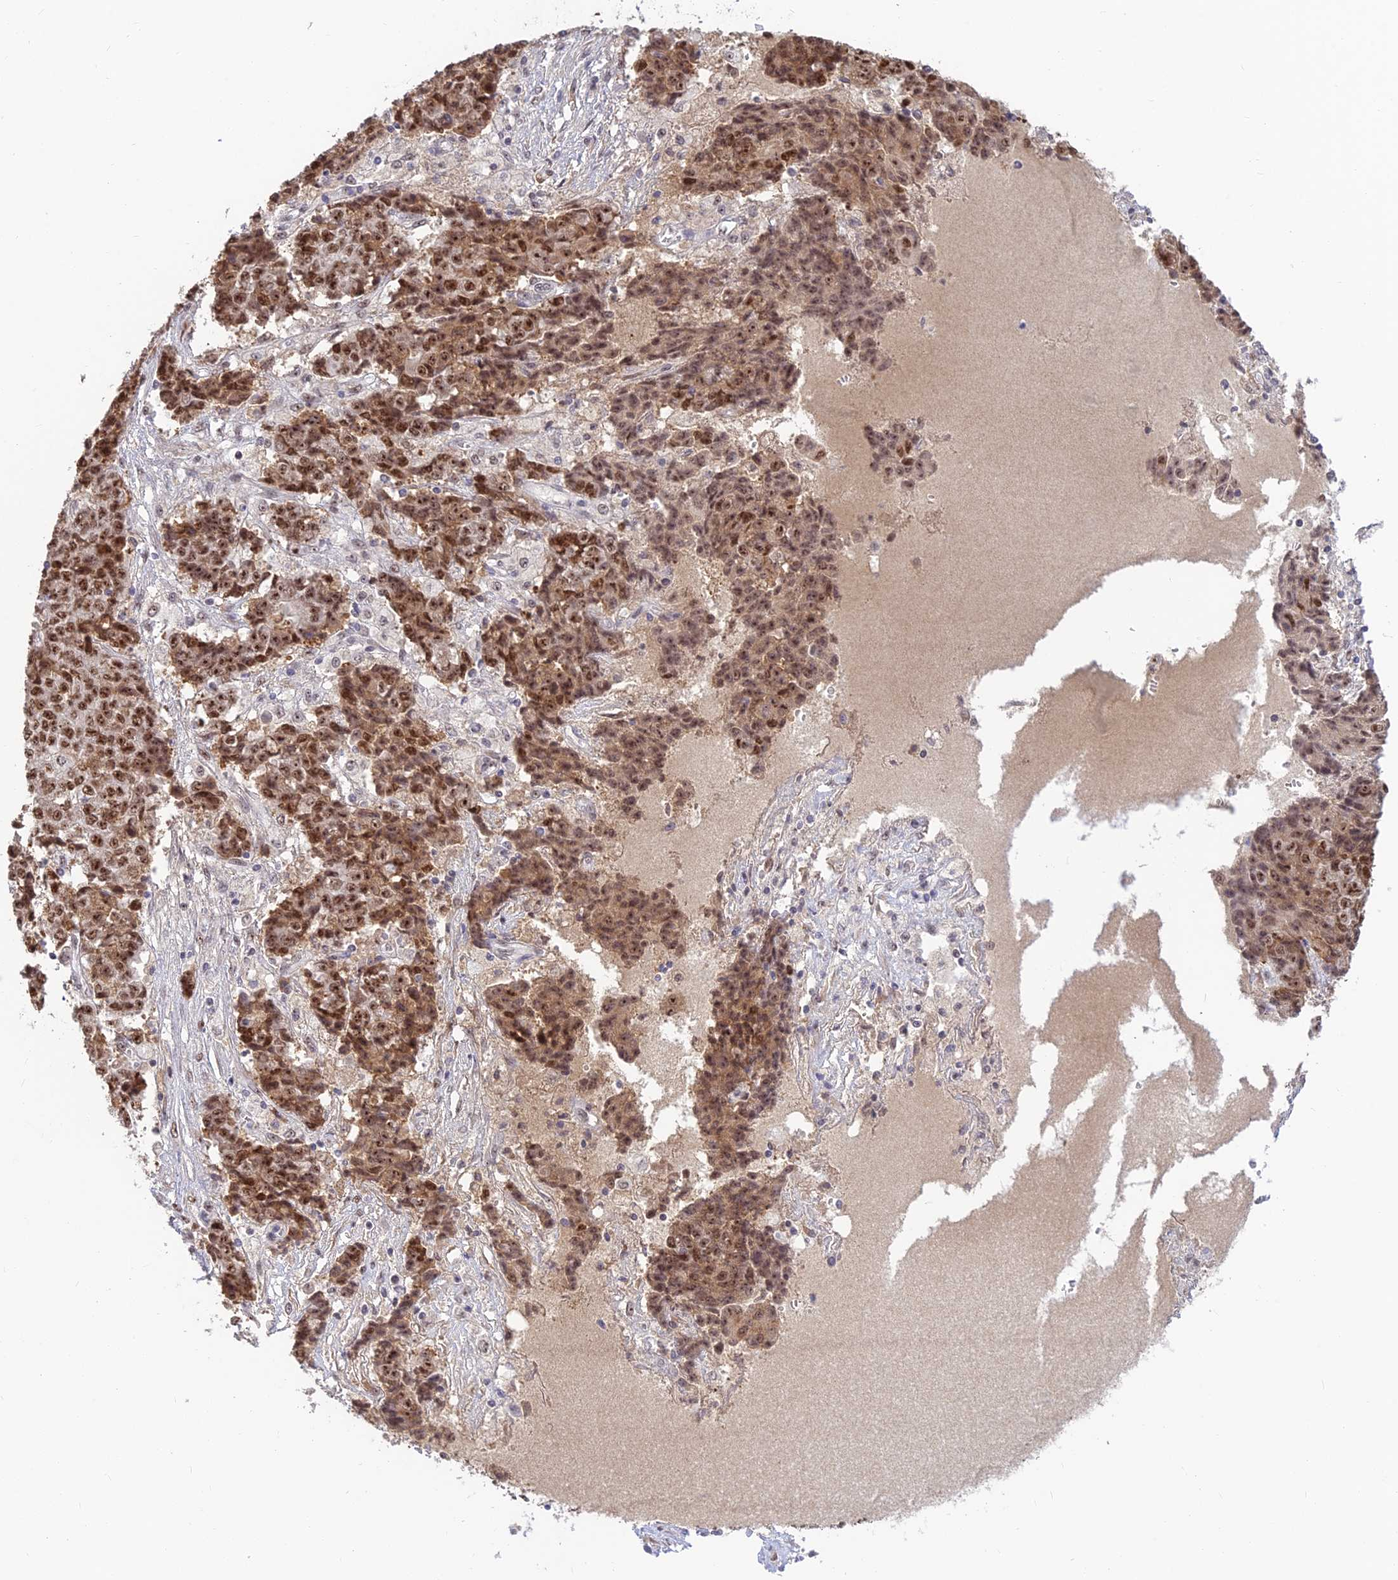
{"staining": {"intensity": "strong", "quantity": ">75%", "location": "cytoplasmic/membranous,nuclear"}, "tissue": "ovarian cancer", "cell_type": "Tumor cells", "image_type": "cancer", "snomed": [{"axis": "morphology", "description": "Carcinoma, endometroid"}, {"axis": "topography", "description": "Ovary"}], "caption": "This micrograph exhibits endometroid carcinoma (ovarian) stained with IHC to label a protein in brown. The cytoplasmic/membranous and nuclear of tumor cells show strong positivity for the protein. Nuclei are counter-stained blue.", "gene": "POLR1G", "patient": {"sex": "female", "age": 42}}